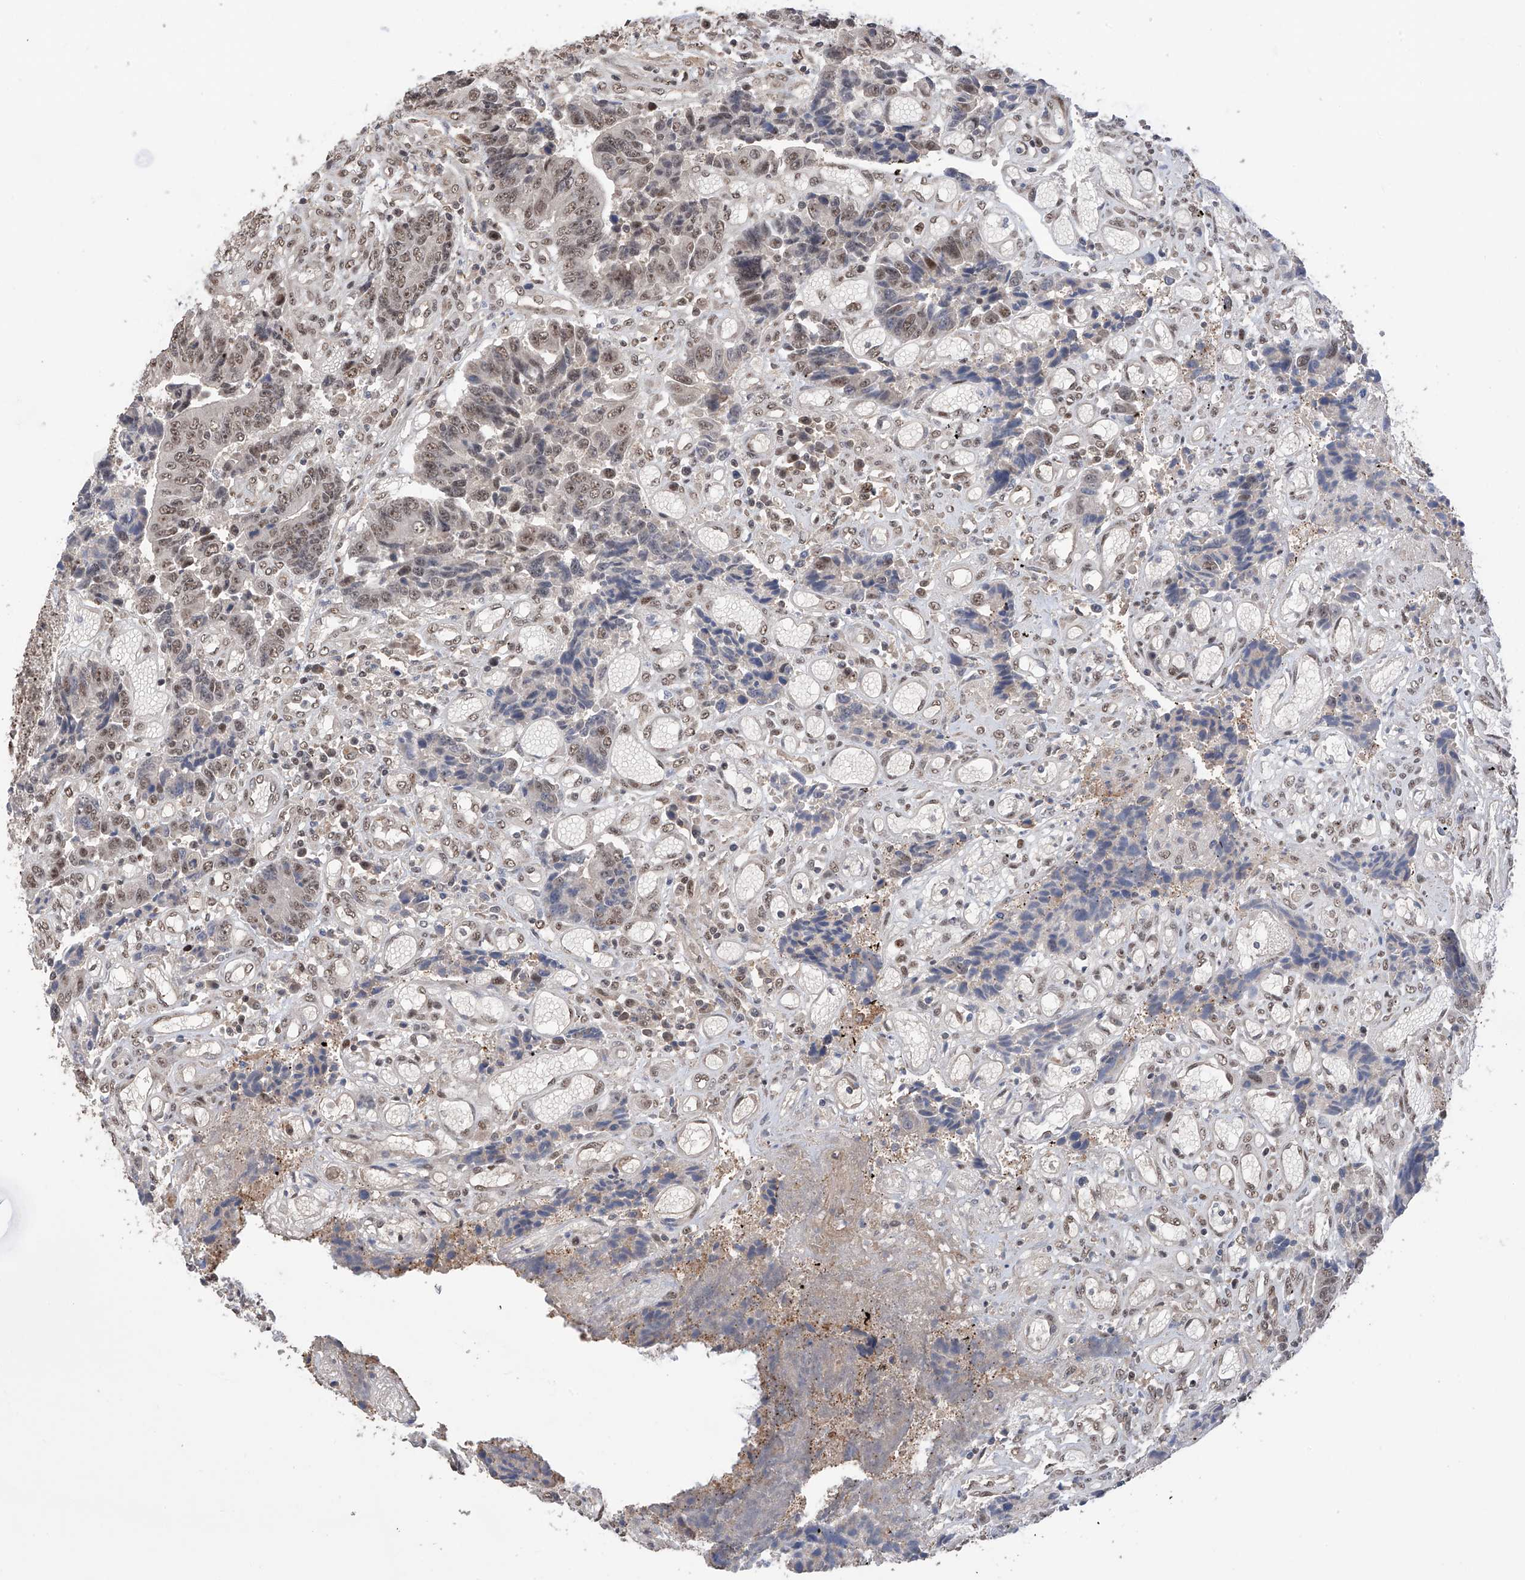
{"staining": {"intensity": "moderate", "quantity": ">75%", "location": "nuclear"}, "tissue": "colorectal cancer", "cell_type": "Tumor cells", "image_type": "cancer", "snomed": [{"axis": "morphology", "description": "Adenocarcinoma, NOS"}, {"axis": "topography", "description": "Rectum"}], "caption": "IHC (DAB (3,3'-diaminobenzidine)) staining of human colorectal cancer (adenocarcinoma) displays moderate nuclear protein positivity in approximately >75% of tumor cells. (Brightfield microscopy of DAB IHC at high magnification).", "gene": "C1orf131", "patient": {"sex": "male", "age": 84}}